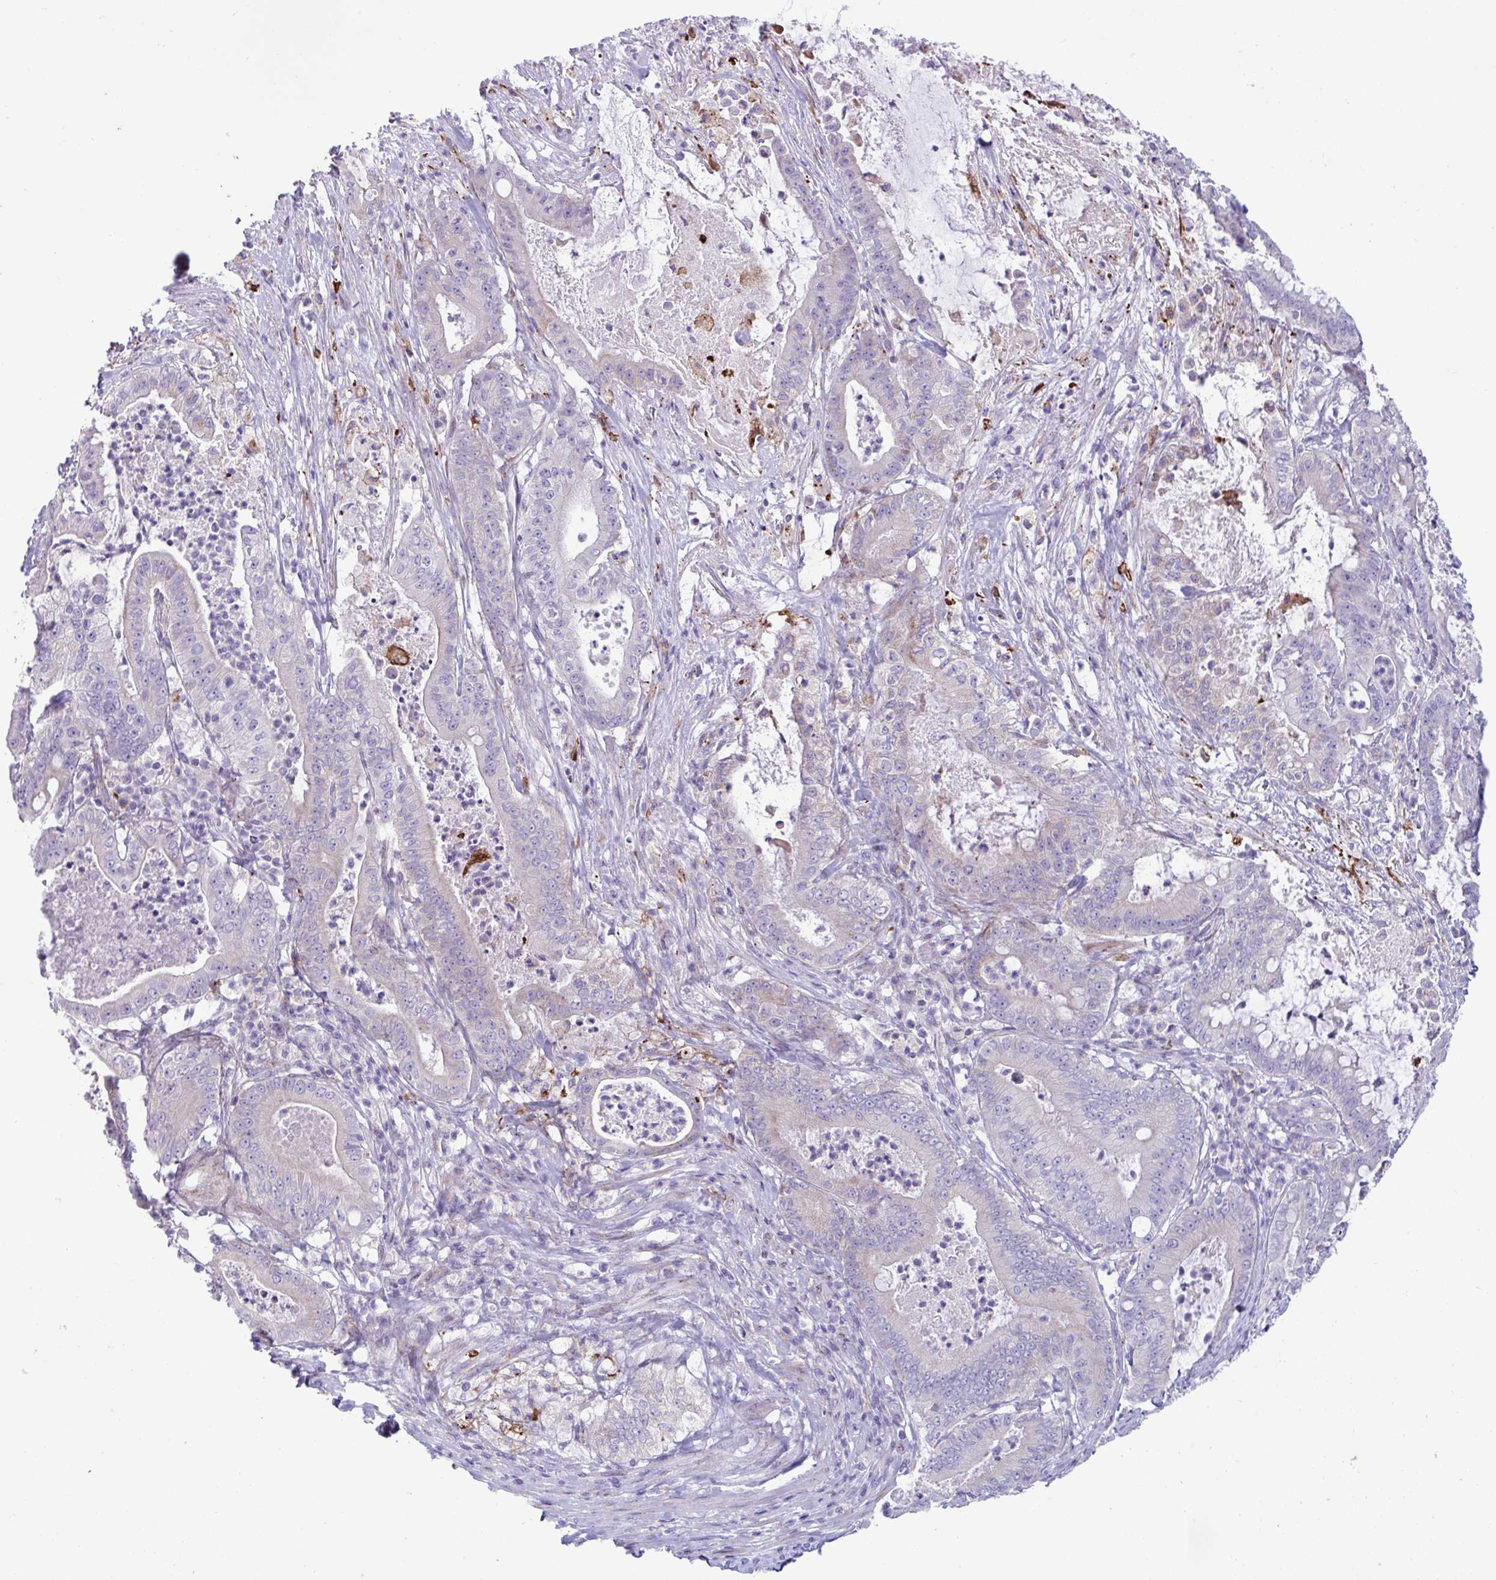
{"staining": {"intensity": "negative", "quantity": "none", "location": "none"}, "tissue": "pancreatic cancer", "cell_type": "Tumor cells", "image_type": "cancer", "snomed": [{"axis": "morphology", "description": "Adenocarcinoma, NOS"}, {"axis": "topography", "description": "Pancreas"}], "caption": "Pancreatic cancer was stained to show a protein in brown. There is no significant positivity in tumor cells. Nuclei are stained in blue.", "gene": "DTX3", "patient": {"sex": "male", "age": 71}}